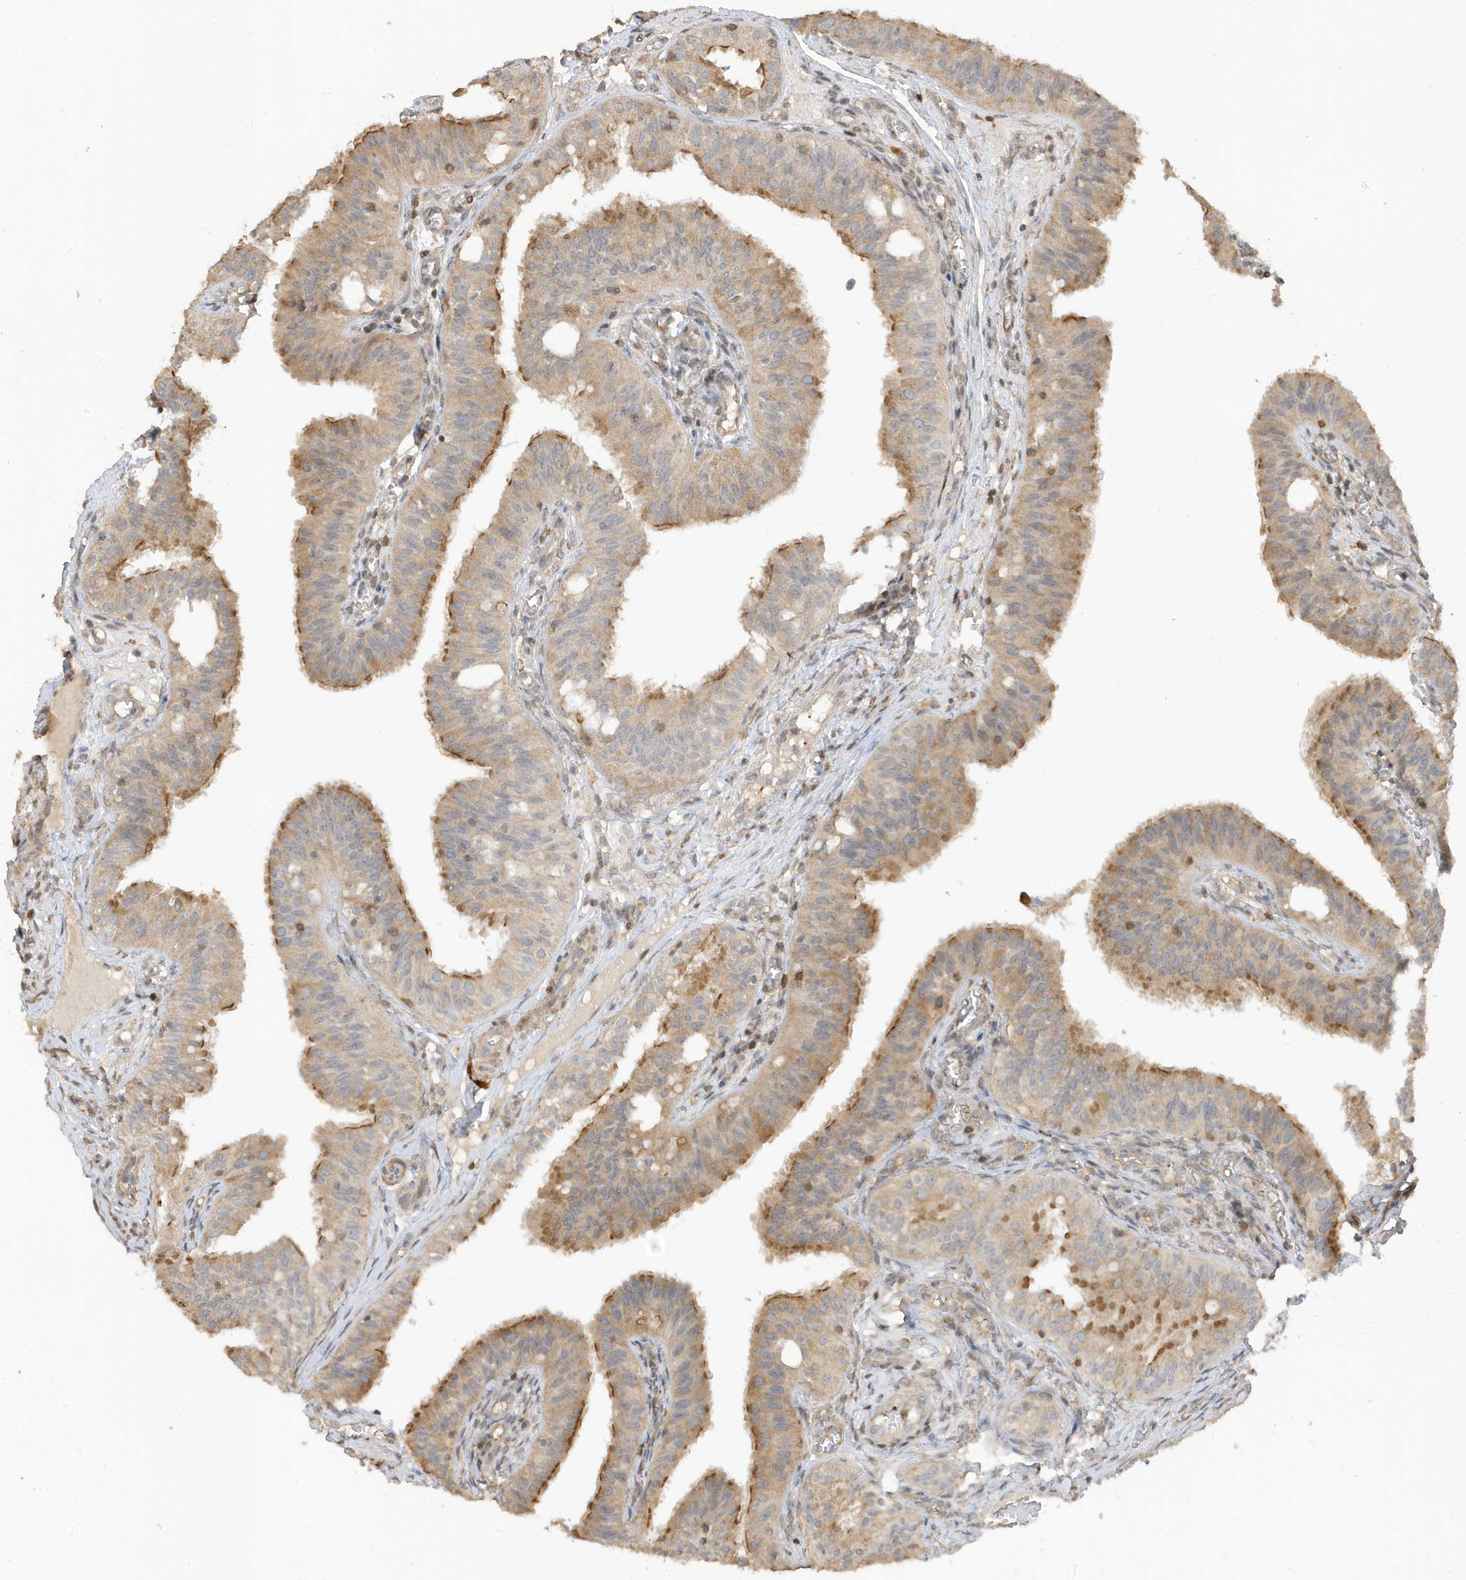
{"staining": {"intensity": "moderate", "quantity": ">75%", "location": "cytoplasmic/membranous"}, "tissue": "fallopian tube", "cell_type": "Glandular cells", "image_type": "normal", "snomed": [{"axis": "morphology", "description": "Normal tissue, NOS"}, {"axis": "topography", "description": "Fallopian tube"}, {"axis": "topography", "description": "Ovary"}], "caption": "Moderate cytoplasmic/membranous expression is seen in approximately >75% of glandular cells in normal fallopian tube. The protein is stained brown, and the nuclei are stained in blue (DAB (3,3'-diaminobenzidine) IHC with brightfield microscopy, high magnification).", "gene": "TAB3", "patient": {"sex": "female", "age": 42}}